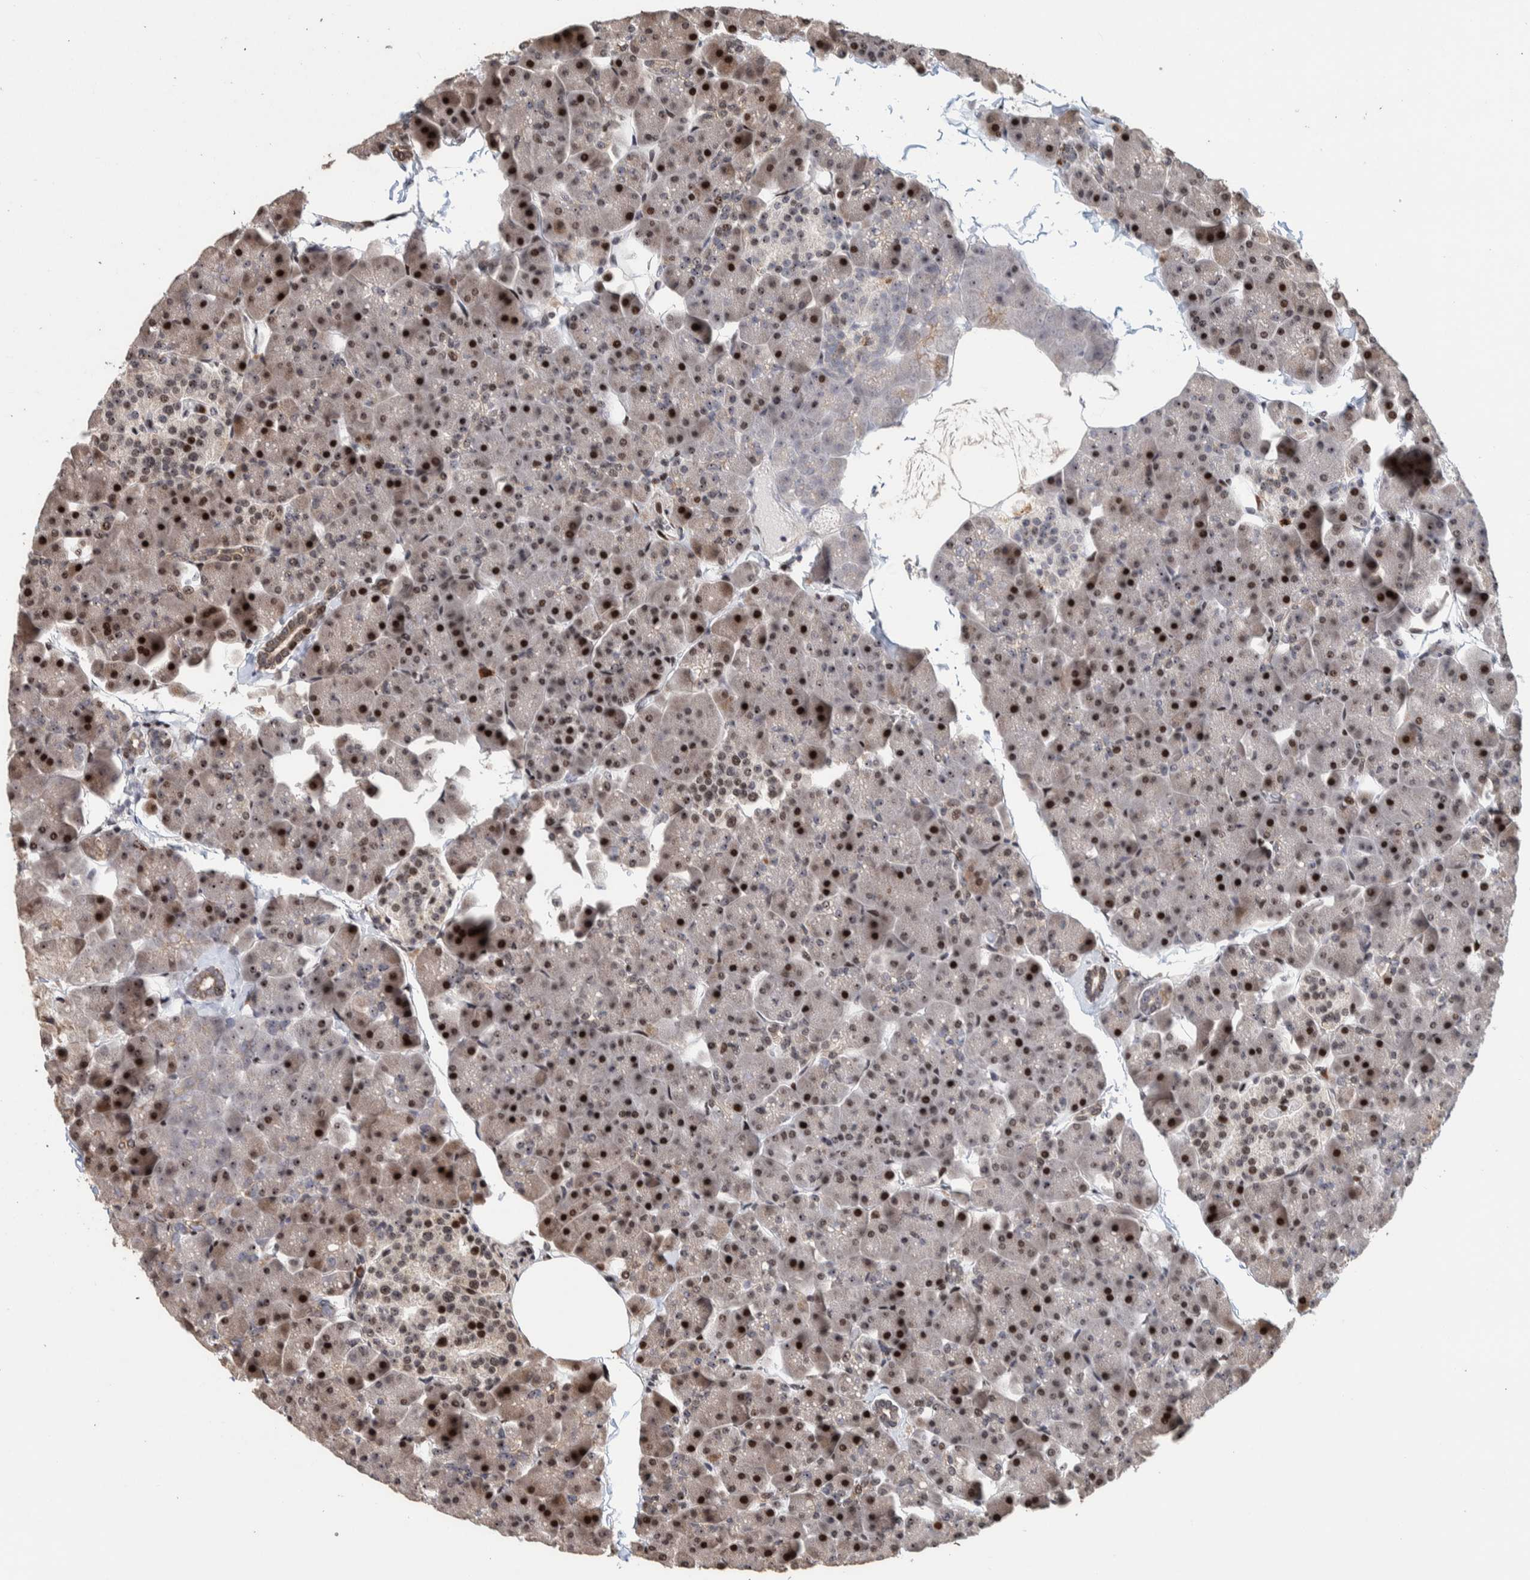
{"staining": {"intensity": "strong", "quantity": ">75%", "location": "nuclear"}, "tissue": "pancreas", "cell_type": "Exocrine glandular cells", "image_type": "normal", "snomed": [{"axis": "morphology", "description": "Normal tissue, NOS"}, {"axis": "topography", "description": "Pancreas"}], "caption": "Protein expression analysis of normal human pancreas reveals strong nuclear staining in approximately >75% of exocrine glandular cells. (Brightfield microscopy of DAB IHC at high magnification).", "gene": "CHD4", "patient": {"sex": "male", "age": 35}}